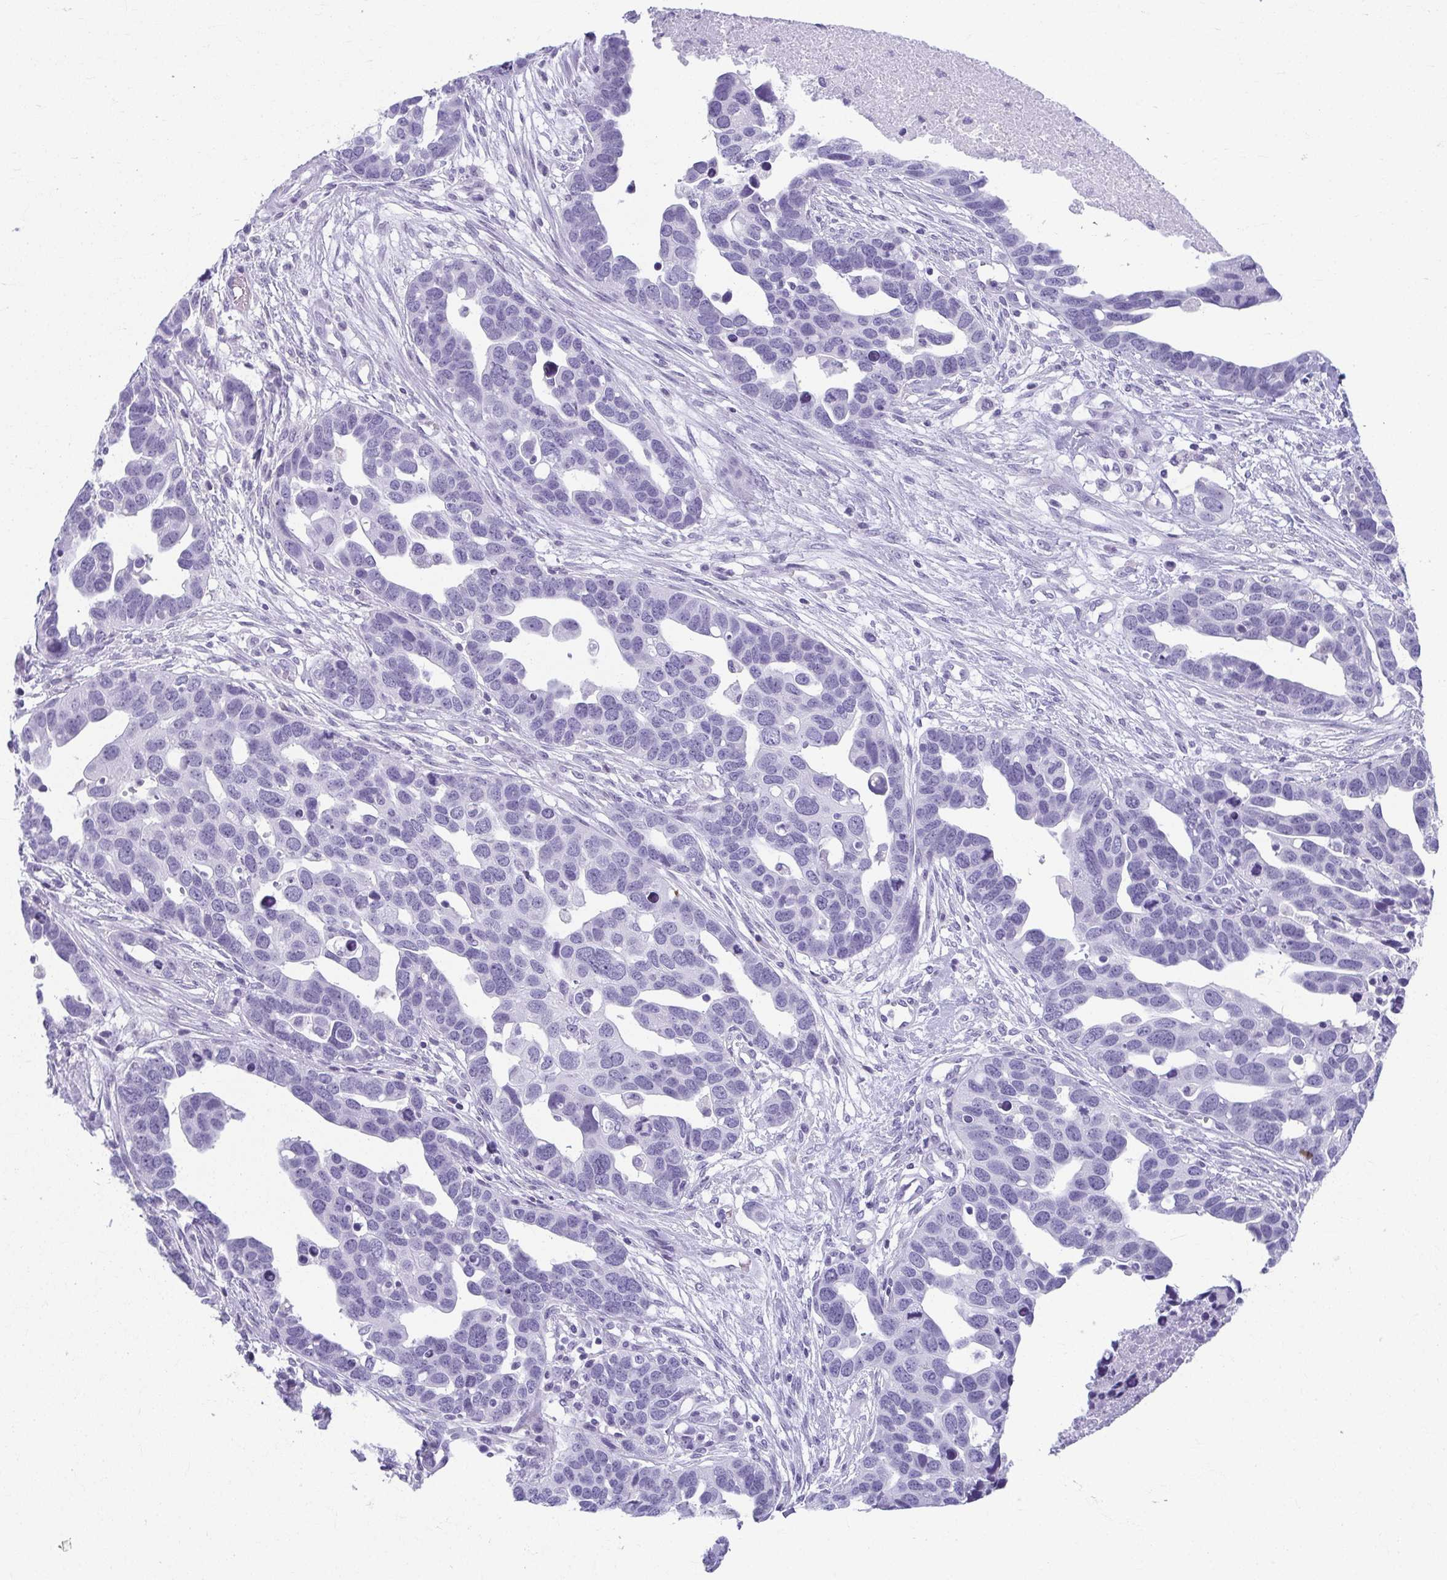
{"staining": {"intensity": "negative", "quantity": "none", "location": "none"}, "tissue": "ovarian cancer", "cell_type": "Tumor cells", "image_type": "cancer", "snomed": [{"axis": "morphology", "description": "Cystadenocarcinoma, serous, NOS"}, {"axis": "topography", "description": "Ovary"}], "caption": "This is a micrograph of immunohistochemistry staining of ovarian serous cystadenocarcinoma, which shows no expression in tumor cells. (IHC, brightfield microscopy, high magnification).", "gene": "MOBP", "patient": {"sex": "female", "age": 54}}